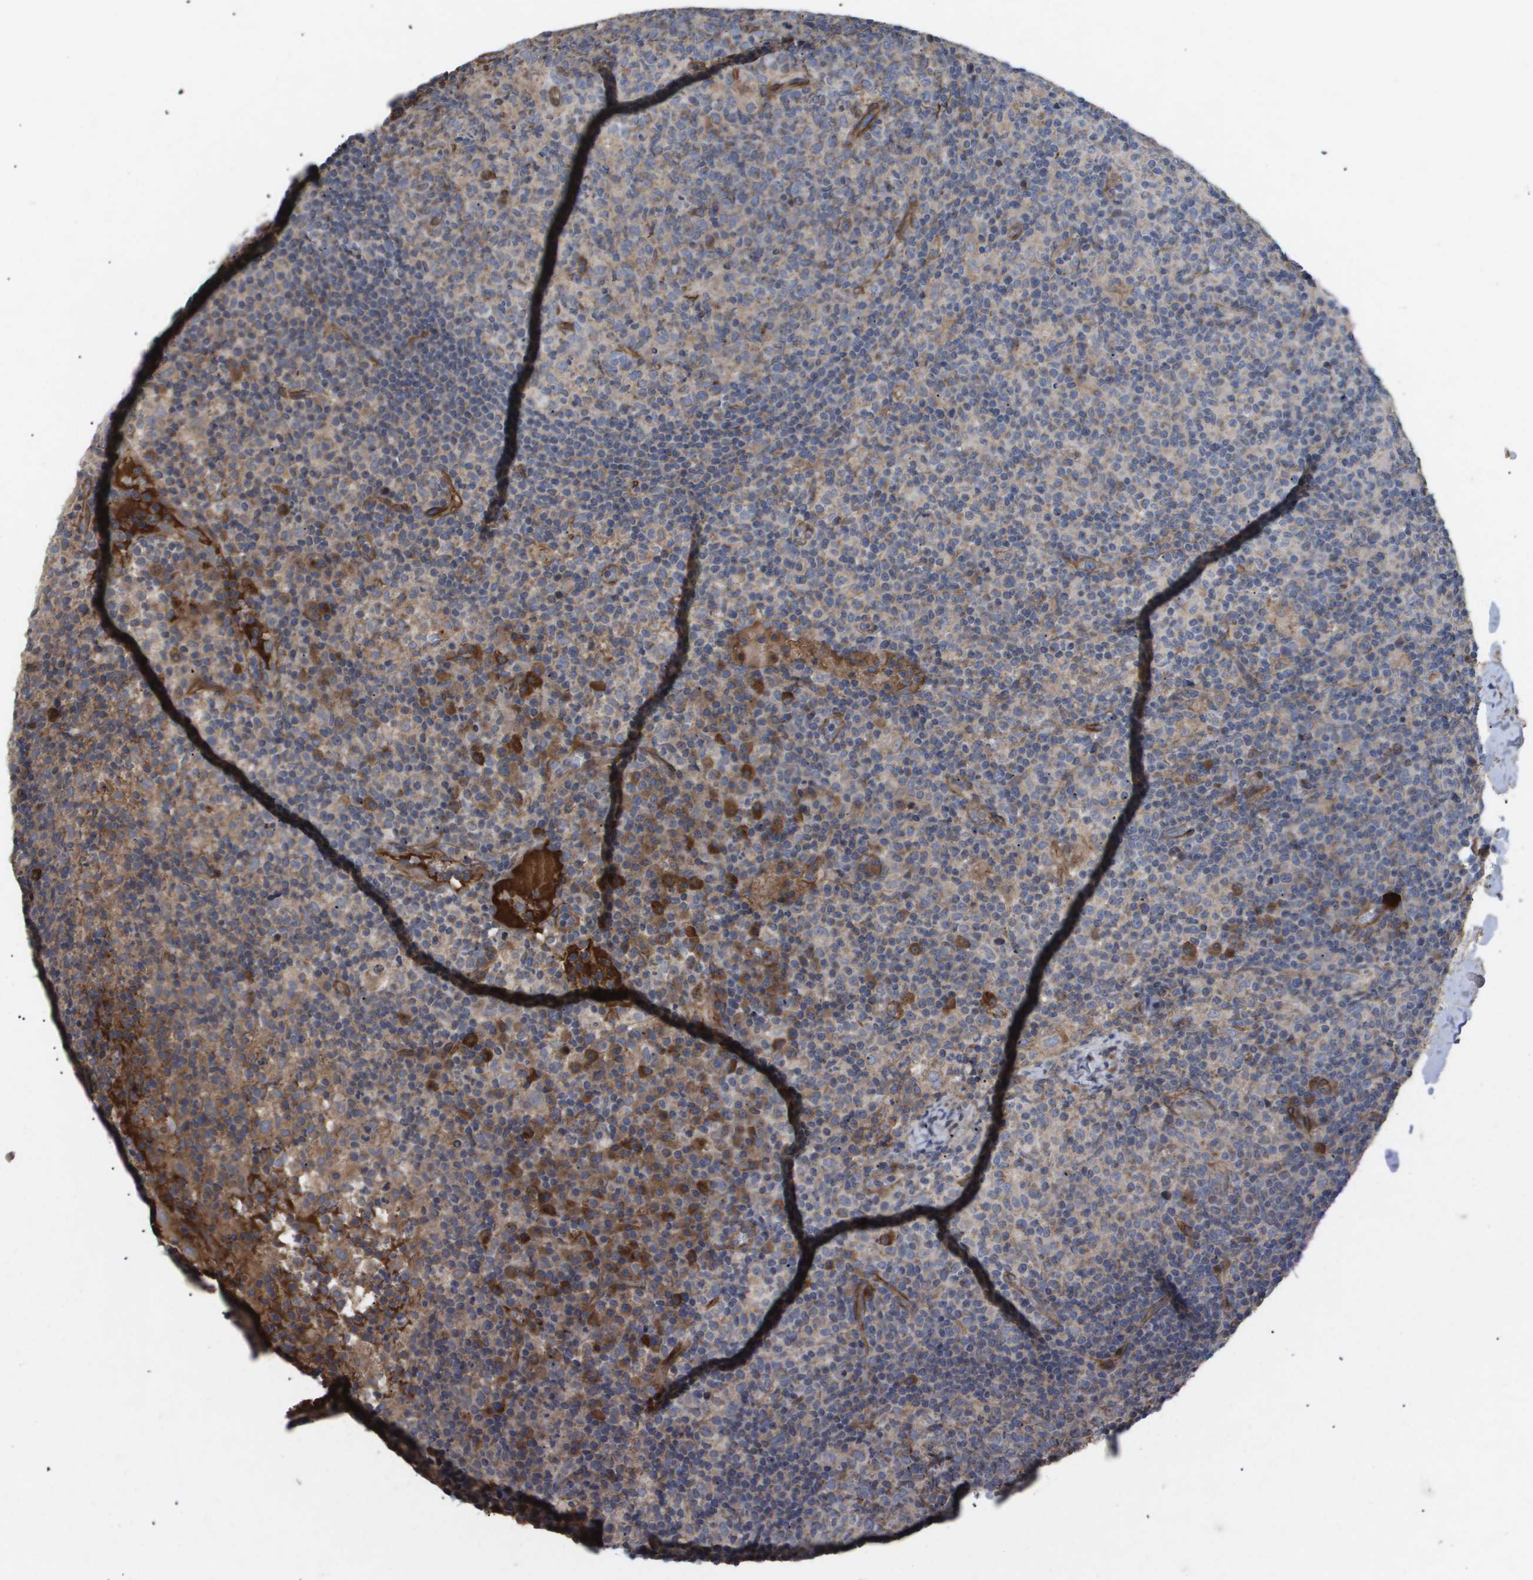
{"staining": {"intensity": "moderate", "quantity": "<25%", "location": "cytoplasmic/membranous"}, "tissue": "lymph node", "cell_type": "Germinal center cells", "image_type": "normal", "snomed": [{"axis": "morphology", "description": "Normal tissue, NOS"}, {"axis": "morphology", "description": "Inflammation, NOS"}, {"axis": "topography", "description": "Lymph node"}], "caption": "Immunohistochemical staining of benign human lymph node demonstrates moderate cytoplasmic/membranous protein staining in about <25% of germinal center cells.", "gene": "TNS1", "patient": {"sex": "male", "age": 55}}